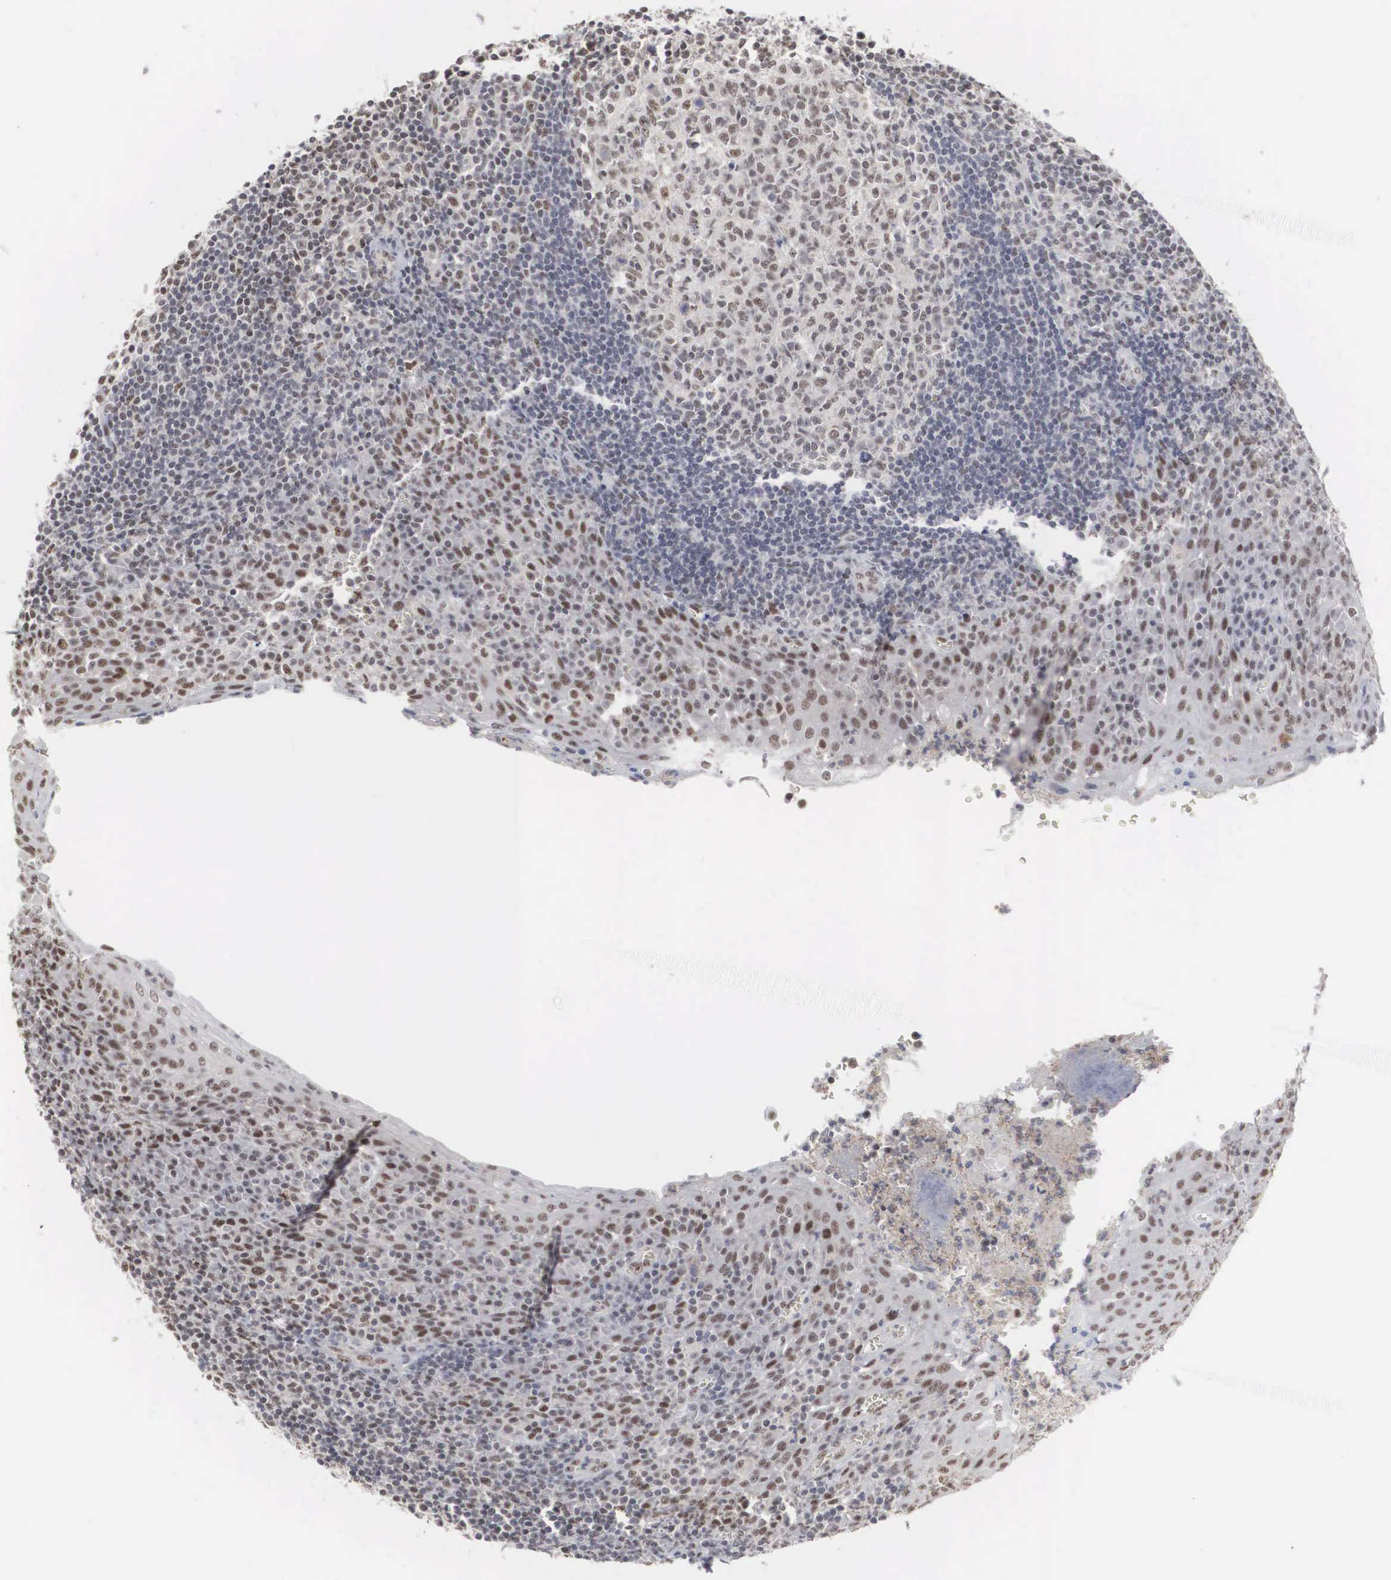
{"staining": {"intensity": "weak", "quantity": "<25%", "location": "nuclear"}, "tissue": "tonsil", "cell_type": "Germinal center cells", "image_type": "normal", "snomed": [{"axis": "morphology", "description": "Normal tissue, NOS"}, {"axis": "topography", "description": "Tonsil"}], "caption": "Normal tonsil was stained to show a protein in brown. There is no significant positivity in germinal center cells. Nuclei are stained in blue.", "gene": "AUTS2", "patient": {"sex": "female", "age": 41}}